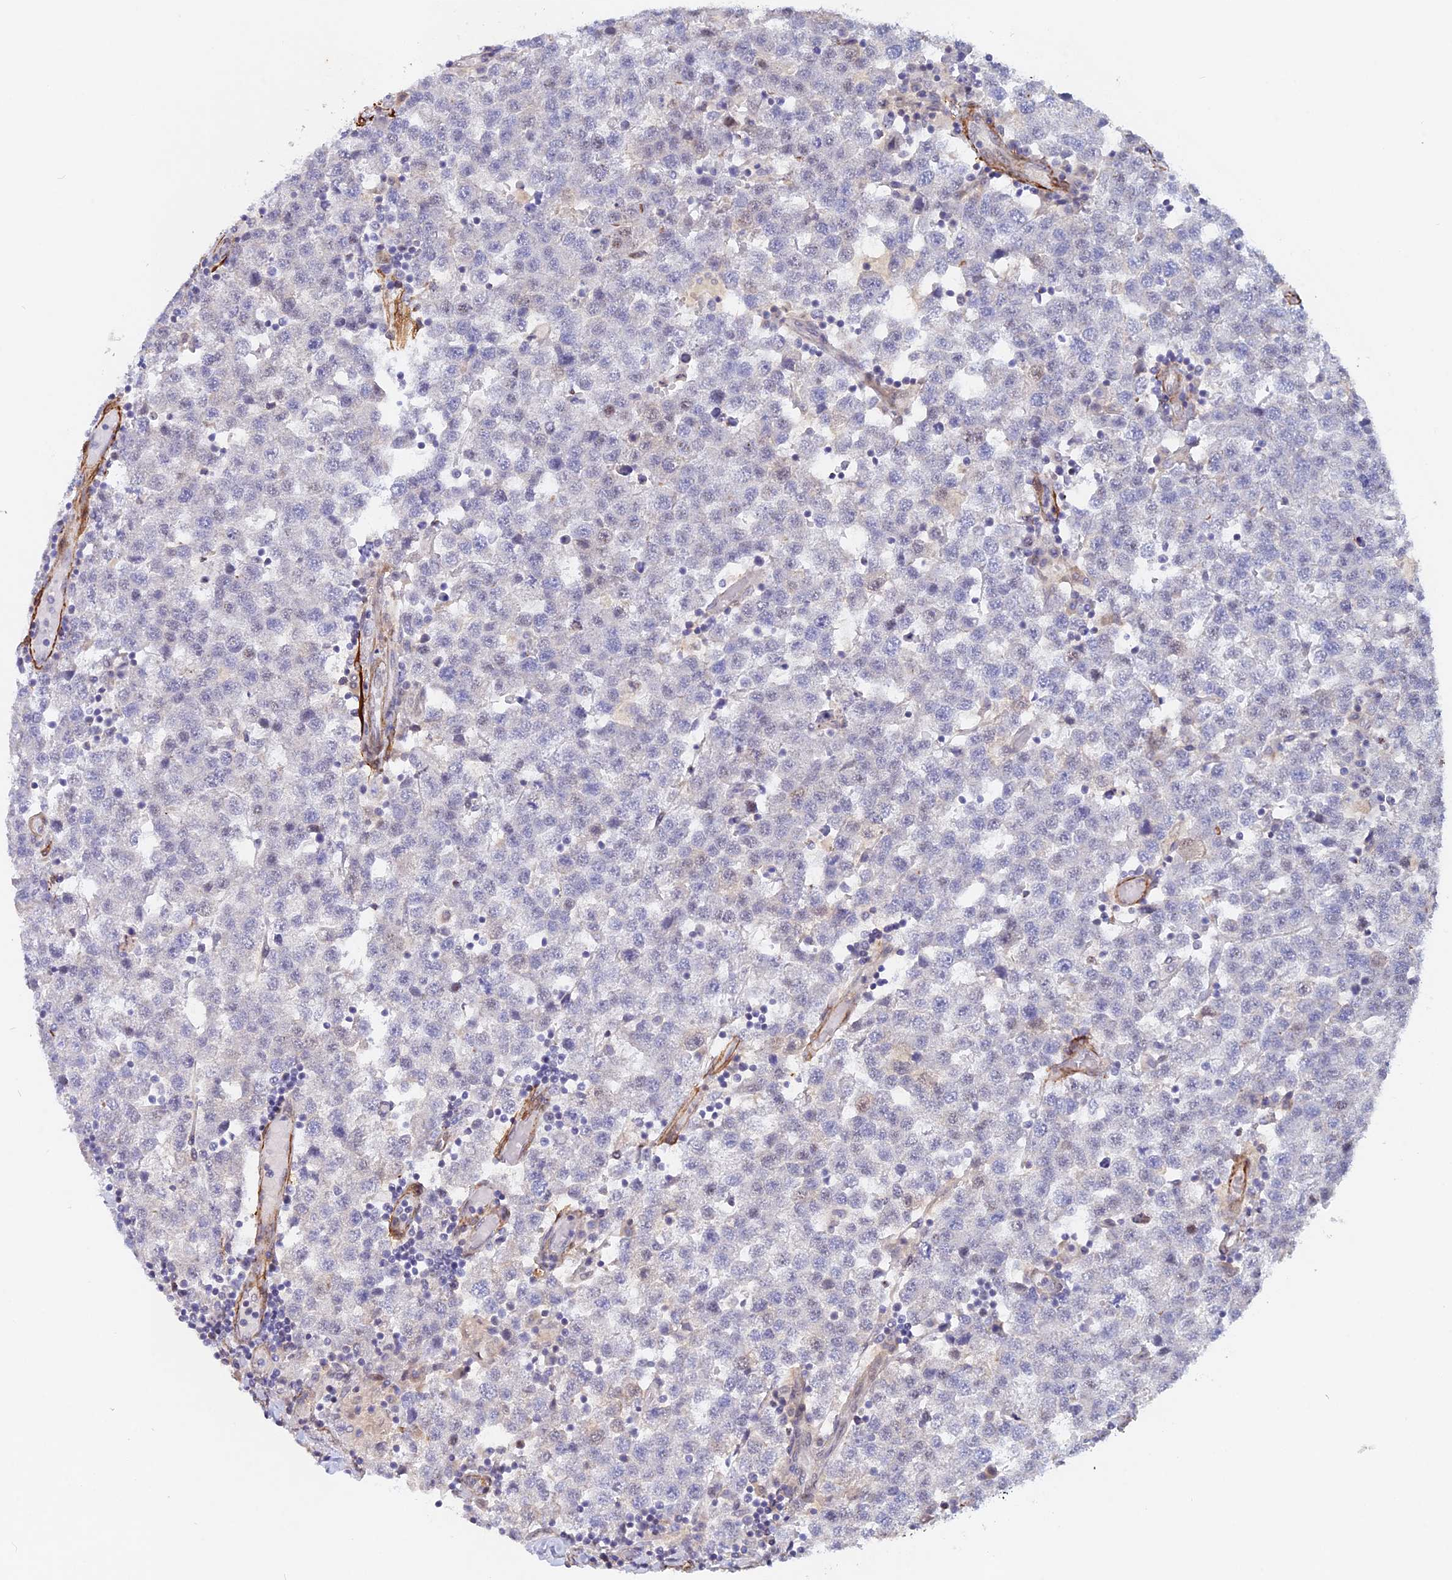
{"staining": {"intensity": "negative", "quantity": "none", "location": "none"}, "tissue": "testis cancer", "cell_type": "Tumor cells", "image_type": "cancer", "snomed": [{"axis": "morphology", "description": "Seminoma, NOS"}, {"axis": "topography", "description": "Testis"}], "caption": "Immunohistochemistry photomicrograph of neoplastic tissue: testis seminoma stained with DAB exhibits no significant protein positivity in tumor cells.", "gene": "CCDC154", "patient": {"sex": "male", "age": 34}}